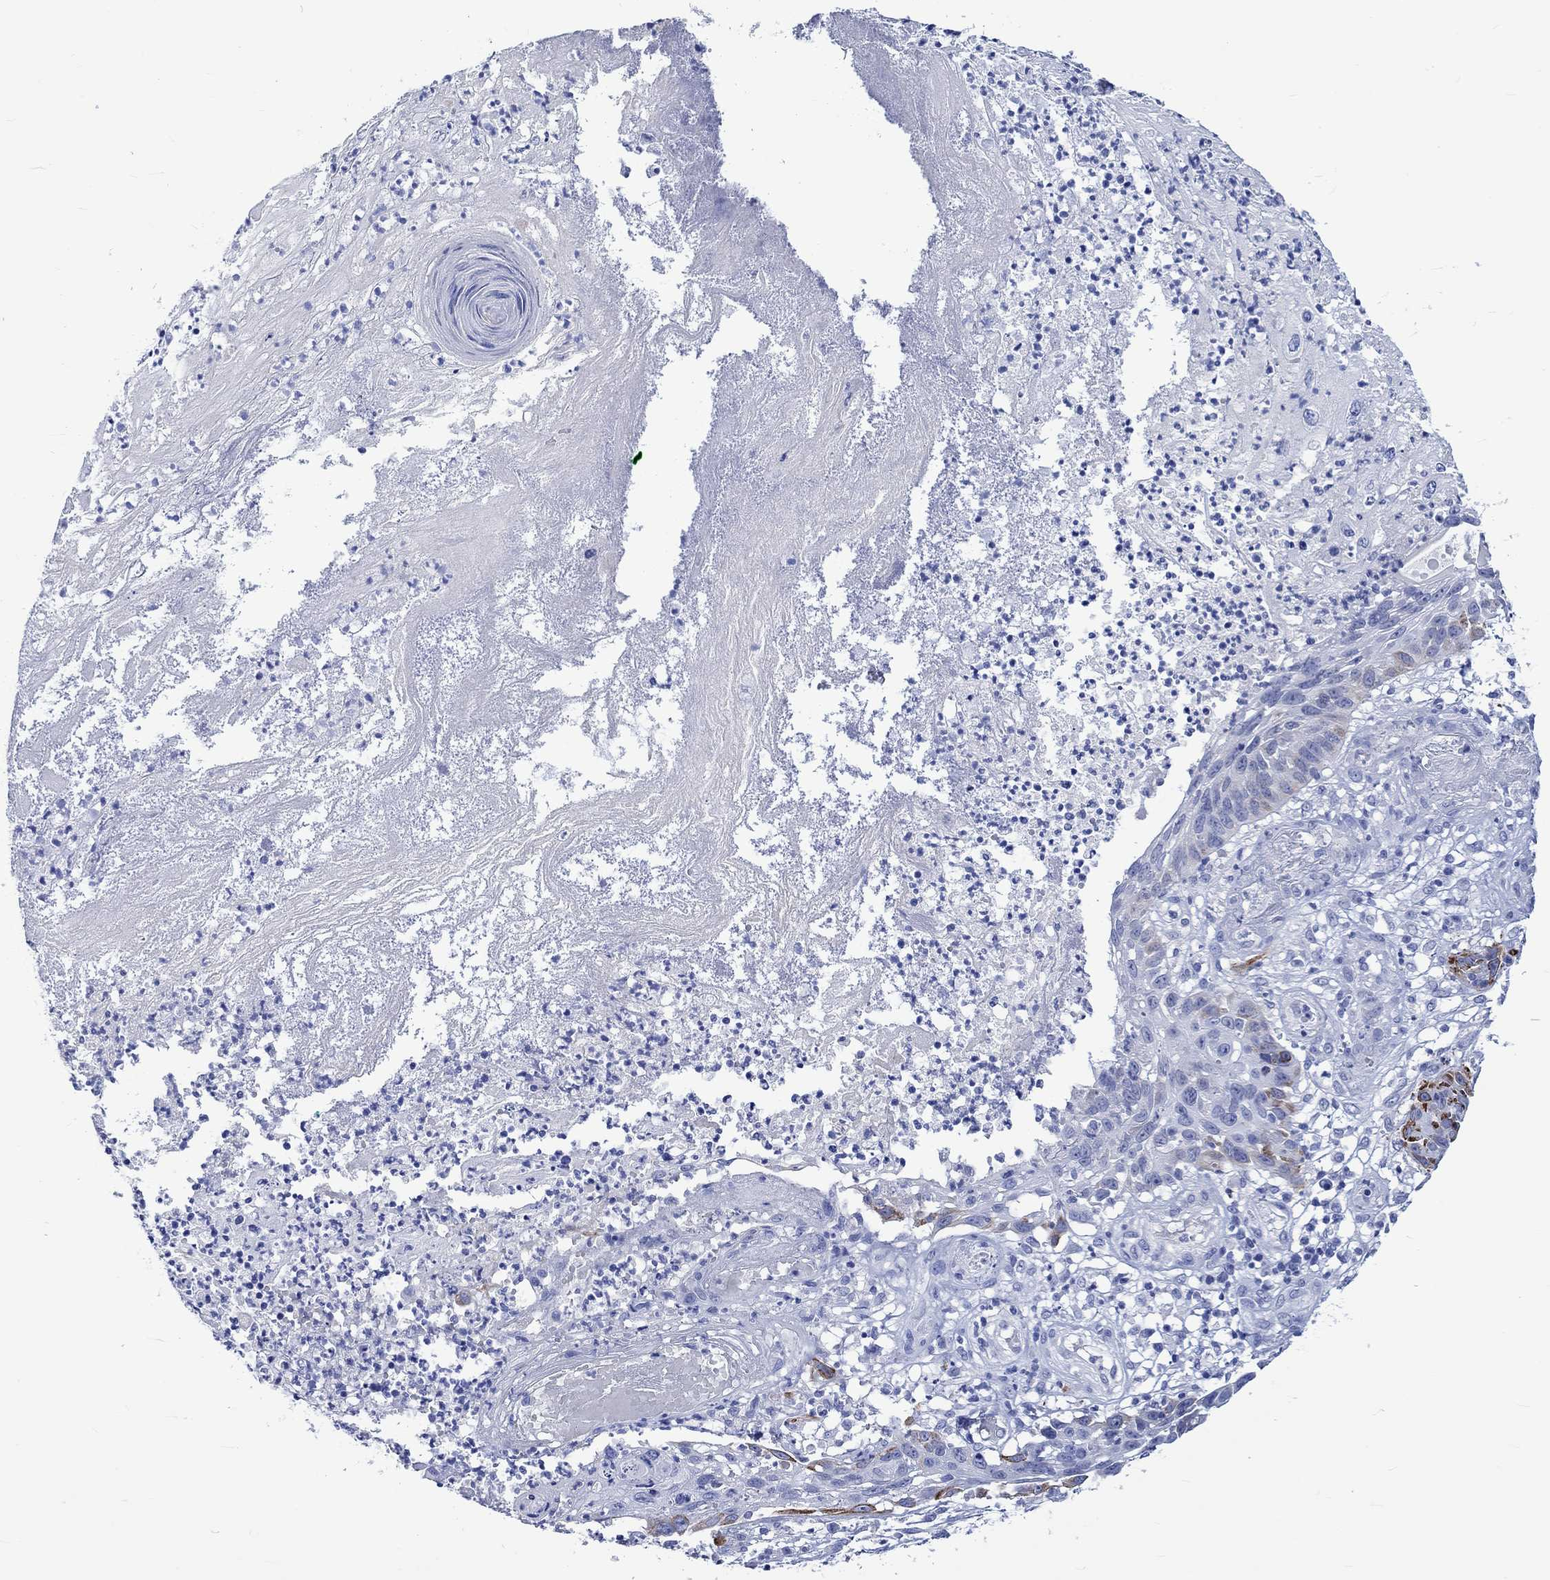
{"staining": {"intensity": "negative", "quantity": "none", "location": "none"}, "tissue": "skin cancer", "cell_type": "Tumor cells", "image_type": "cancer", "snomed": [{"axis": "morphology", "description": "Squamous cell carcinoma, NOS"}, {"axis": "topography", "description": "Skin"}], "caption": "This is an immunohistochemistry micrograph of skin cancer (squamous cell carcinoma). There is no staining in tumor cells.", "gene": "KLHL33", "patient": {"sex": "male", "age": 92}}